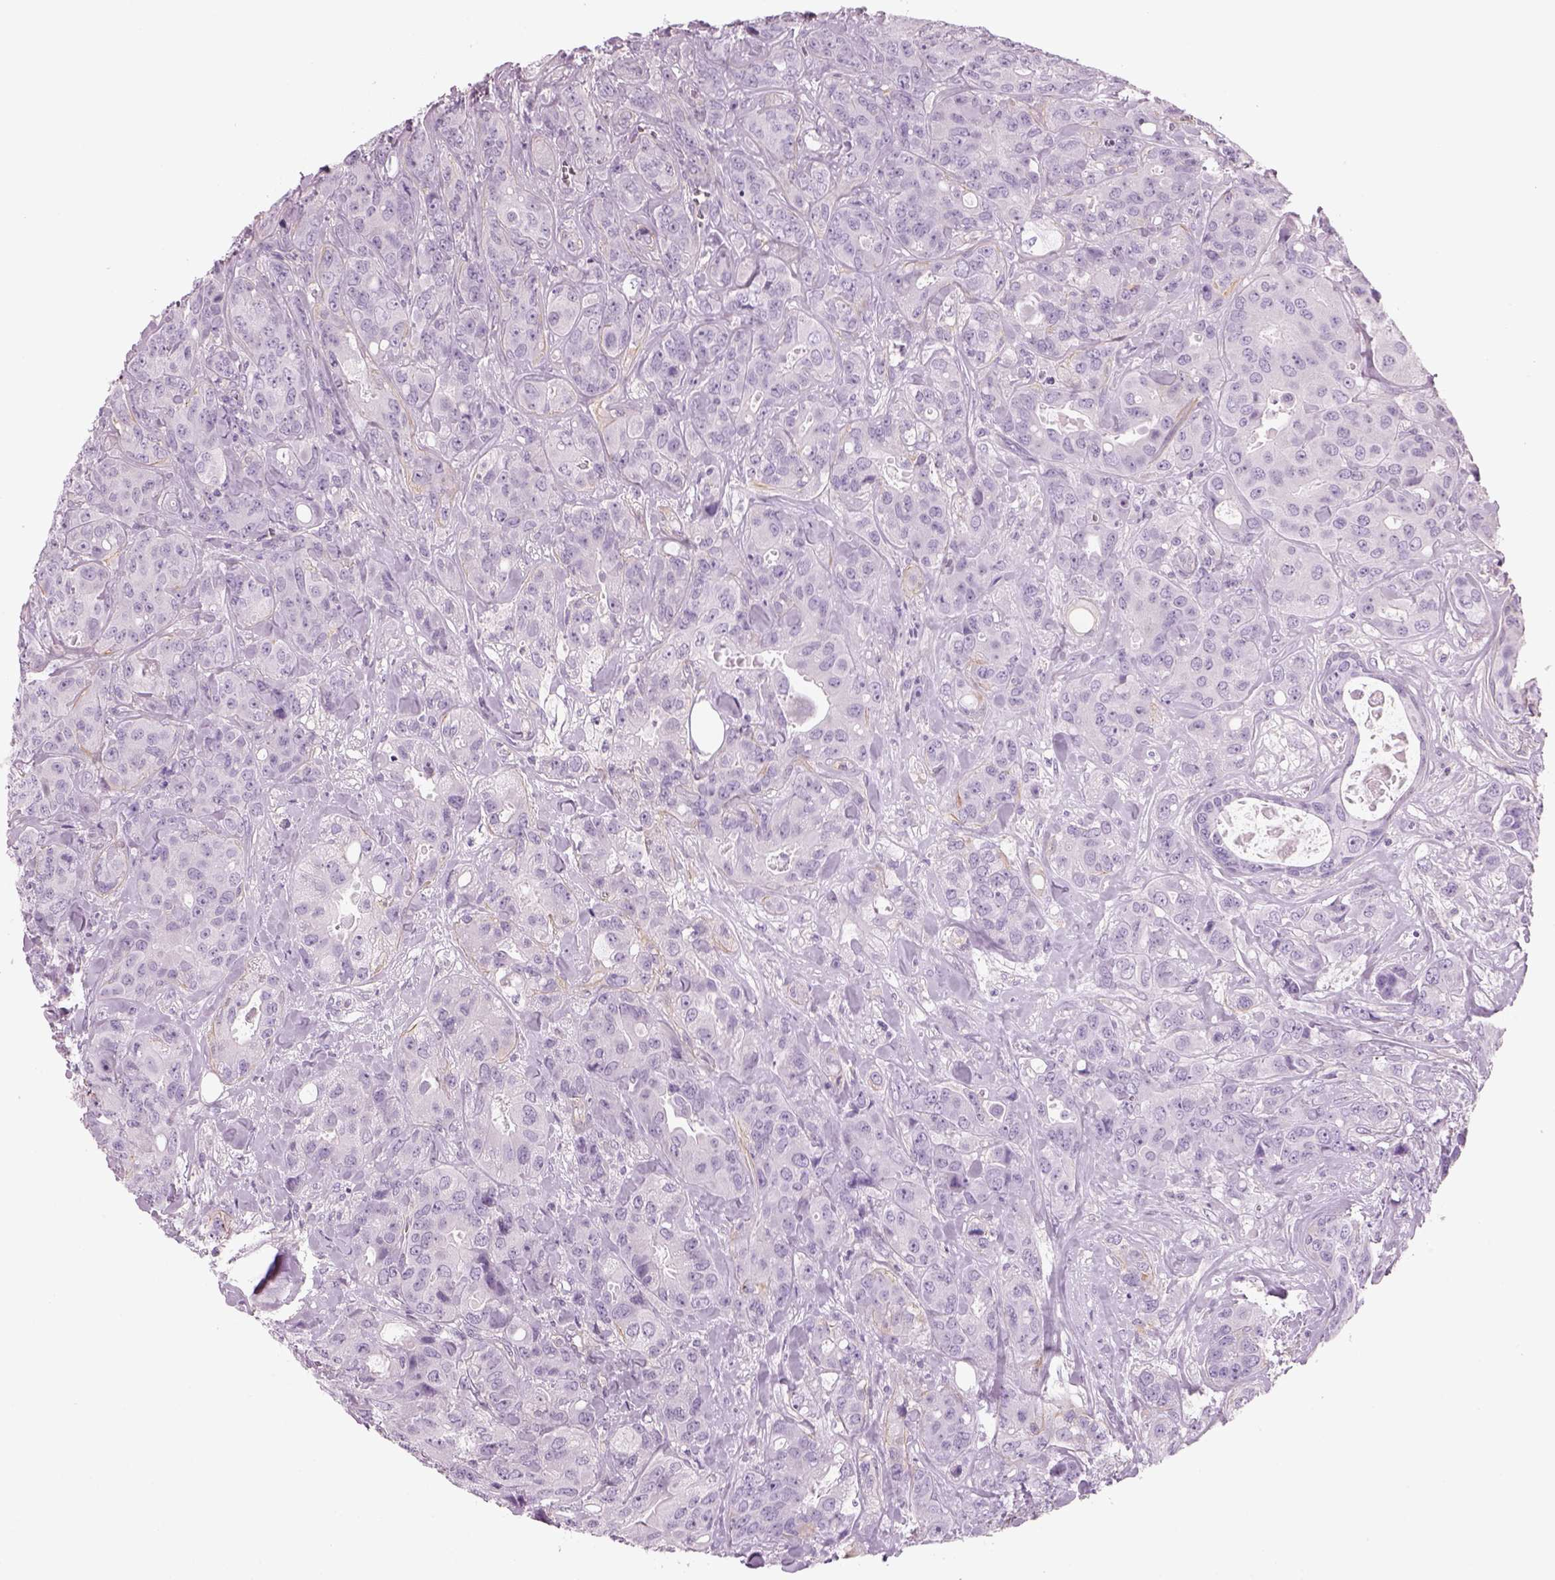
{"staining": {"intensity": "negative", "quantity": "none", "location": "none"}, "tissue": "breast cancer", "cell_type": "Tumor cells", "image_type": "cancer", "snomed": [{"axis": "morphology", "description": "Duct carcinoma"}, {"axis": "topography", "description": "Breast"}], "caption": "The photomicrograph reveals no significant staining in tumor cells of breast cancer. (DAB (3,3'-diaminobenzidine) immunohistochemistry with hematoxylin counter stain).", "gene": "SLC1A7", "patient": {"sex": "female", "age": 43}}